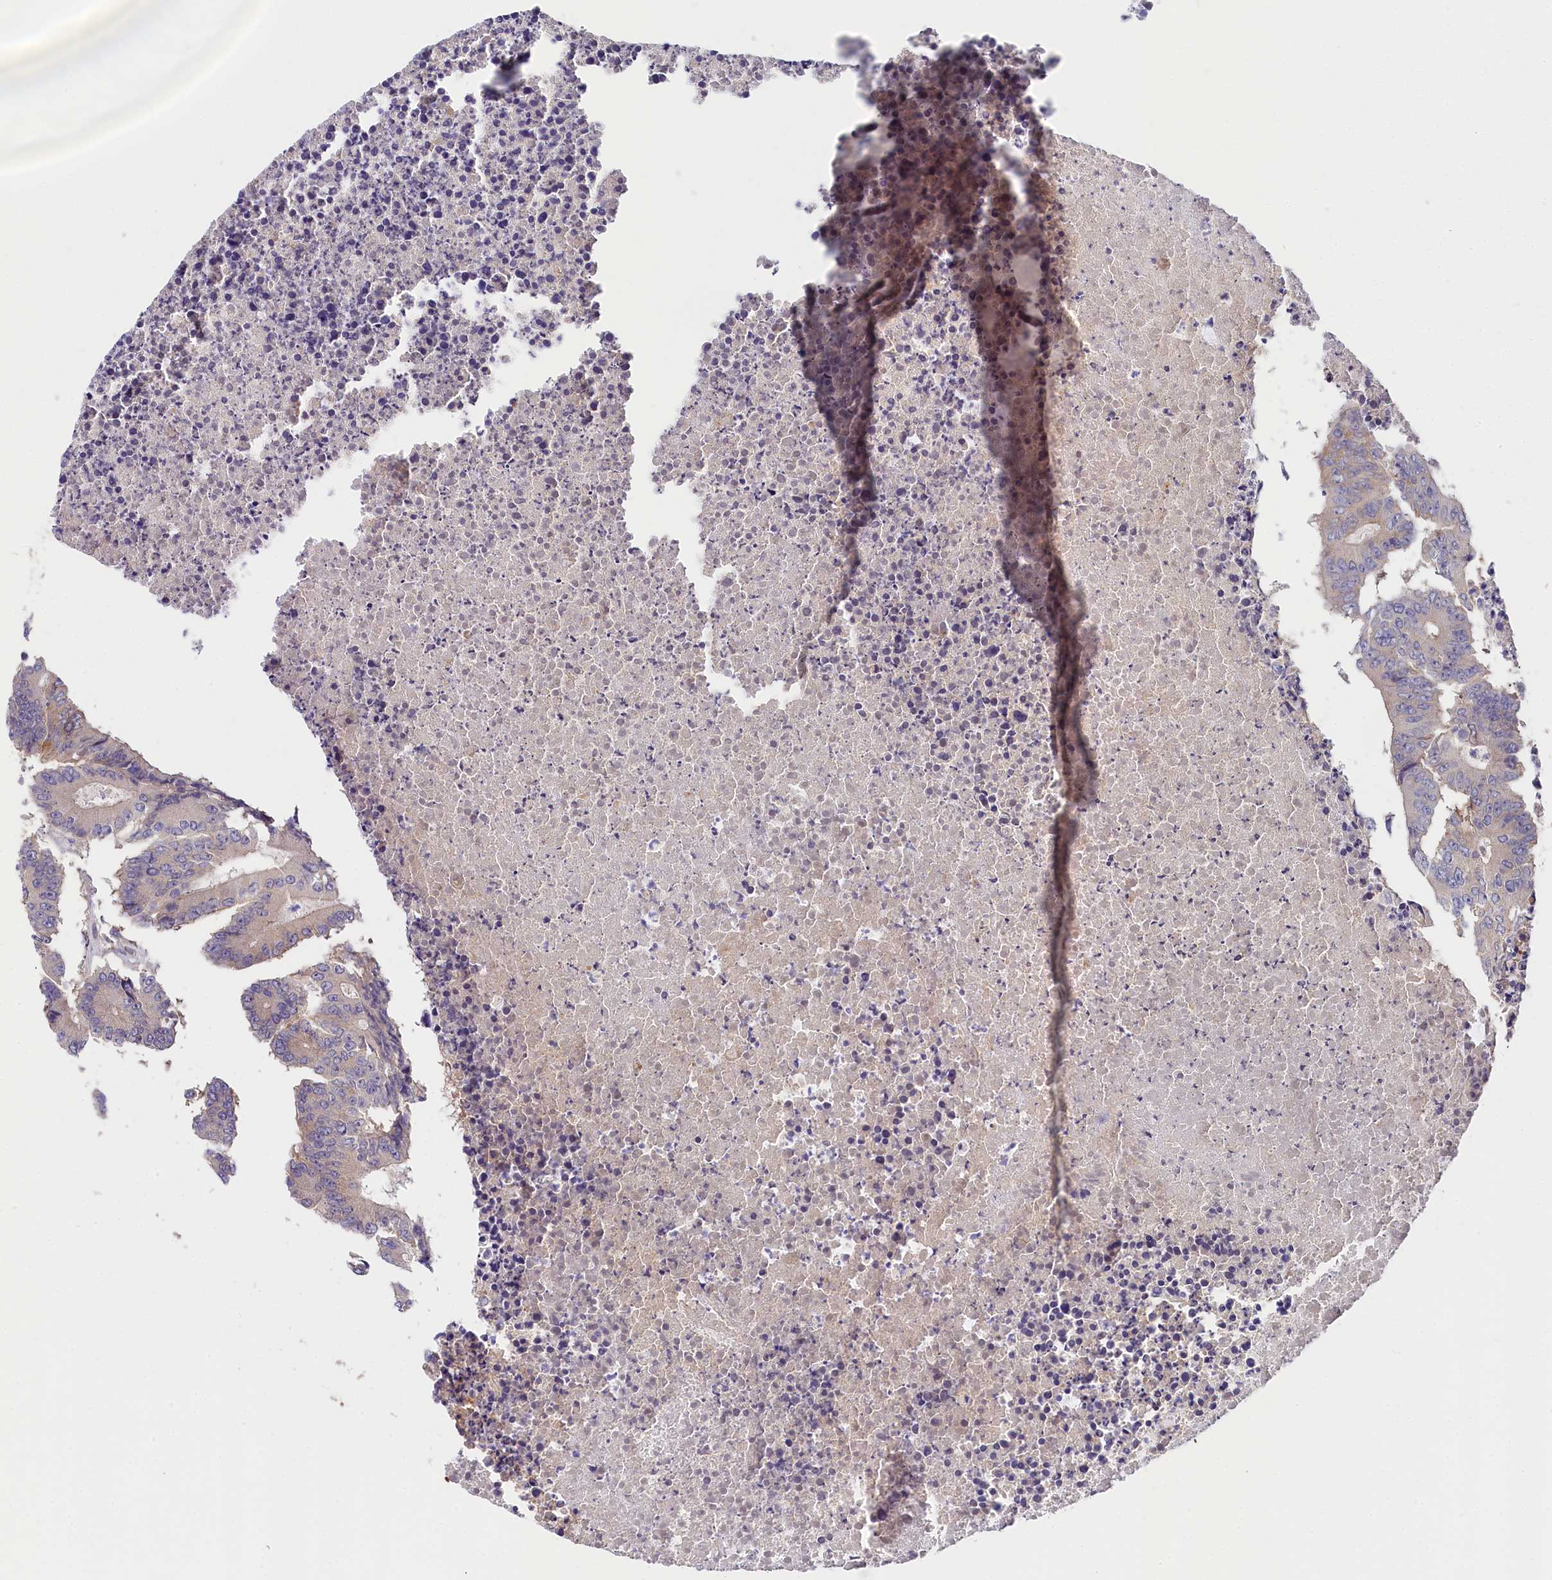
{"staining": {"intensity": "negative", "quantity": "none", "location": "none"}, "tissue": "colorectal cancer", "cell_type": "Tumor cells", "image_type": "cancer", "snomed": [{"axis": "morphology", "description": "Adenocarcinoma, NOS"}, {"axis": "topography", "description": "Colon"}], "caption": "A high-resolution image shows immunohistochemistry (IHC) staining of adenocarcinoma (colorectal), which demonstrates no significant staining in tumor cells. (DAB (3,3'-diaminobenzidine) immunohistochemistry (IHC) visualized using brightfield microscopy, high magnification).", "gene": "OAS3", "patient": {"sex": "male", "age": 87}}